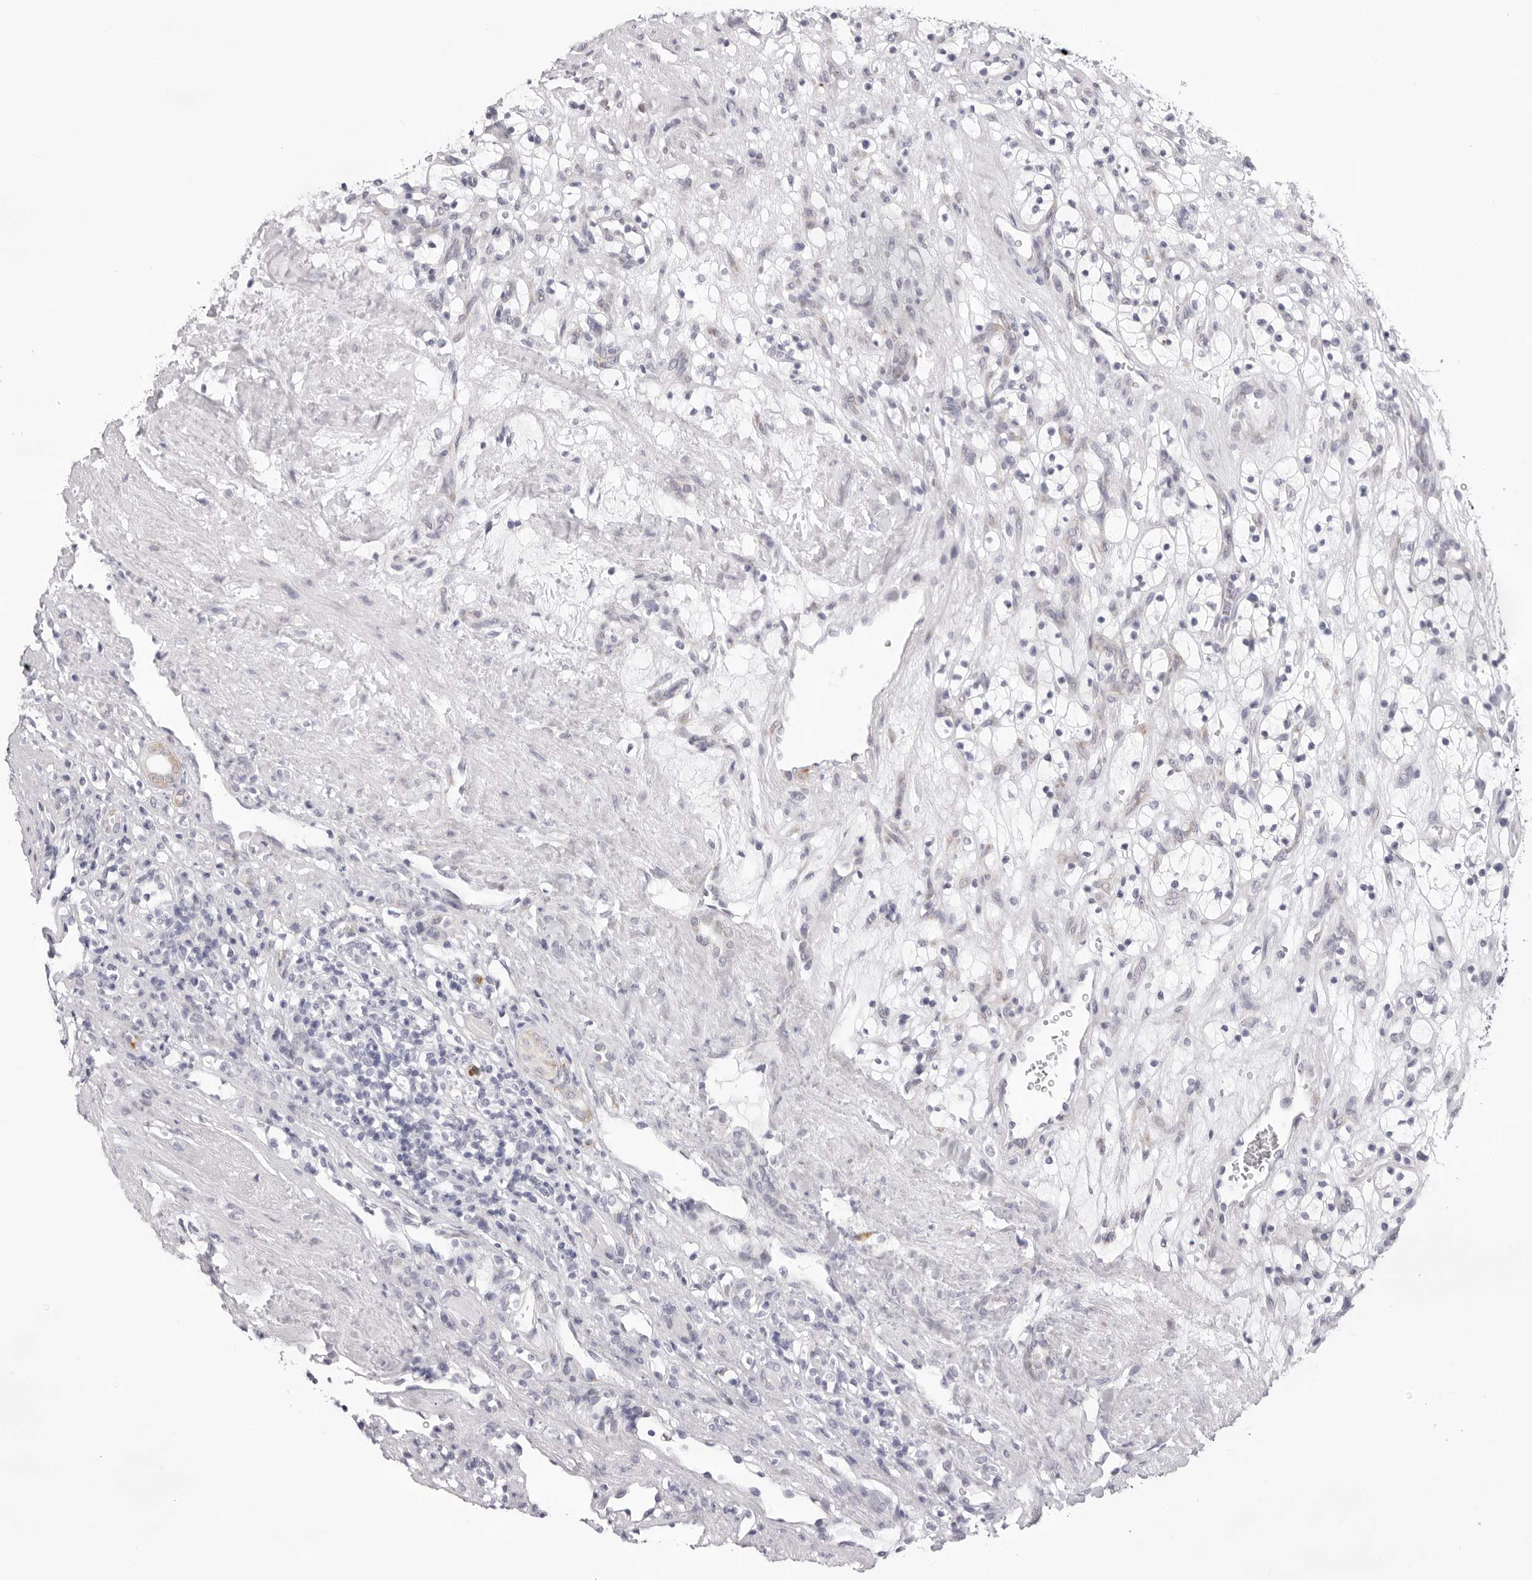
{"staining": {"intensity": "negative", "quantity": "none", "location": "none"}, "tissue": "renal cancer", "cell_type": "Tumor cells", "image_type": "cancer", "snomed": [{"axis": "morphology", "description": "Adenocarcinoma, NOS"}, {"axis": "topography", "description": "Kidney"}], "caption": "A micrograph of human renal cancer (adenocarcinoma) is negative for staining in tumor cells.", "gene": "SMIM2", "patient": {"sex": "female", "age": 57}}